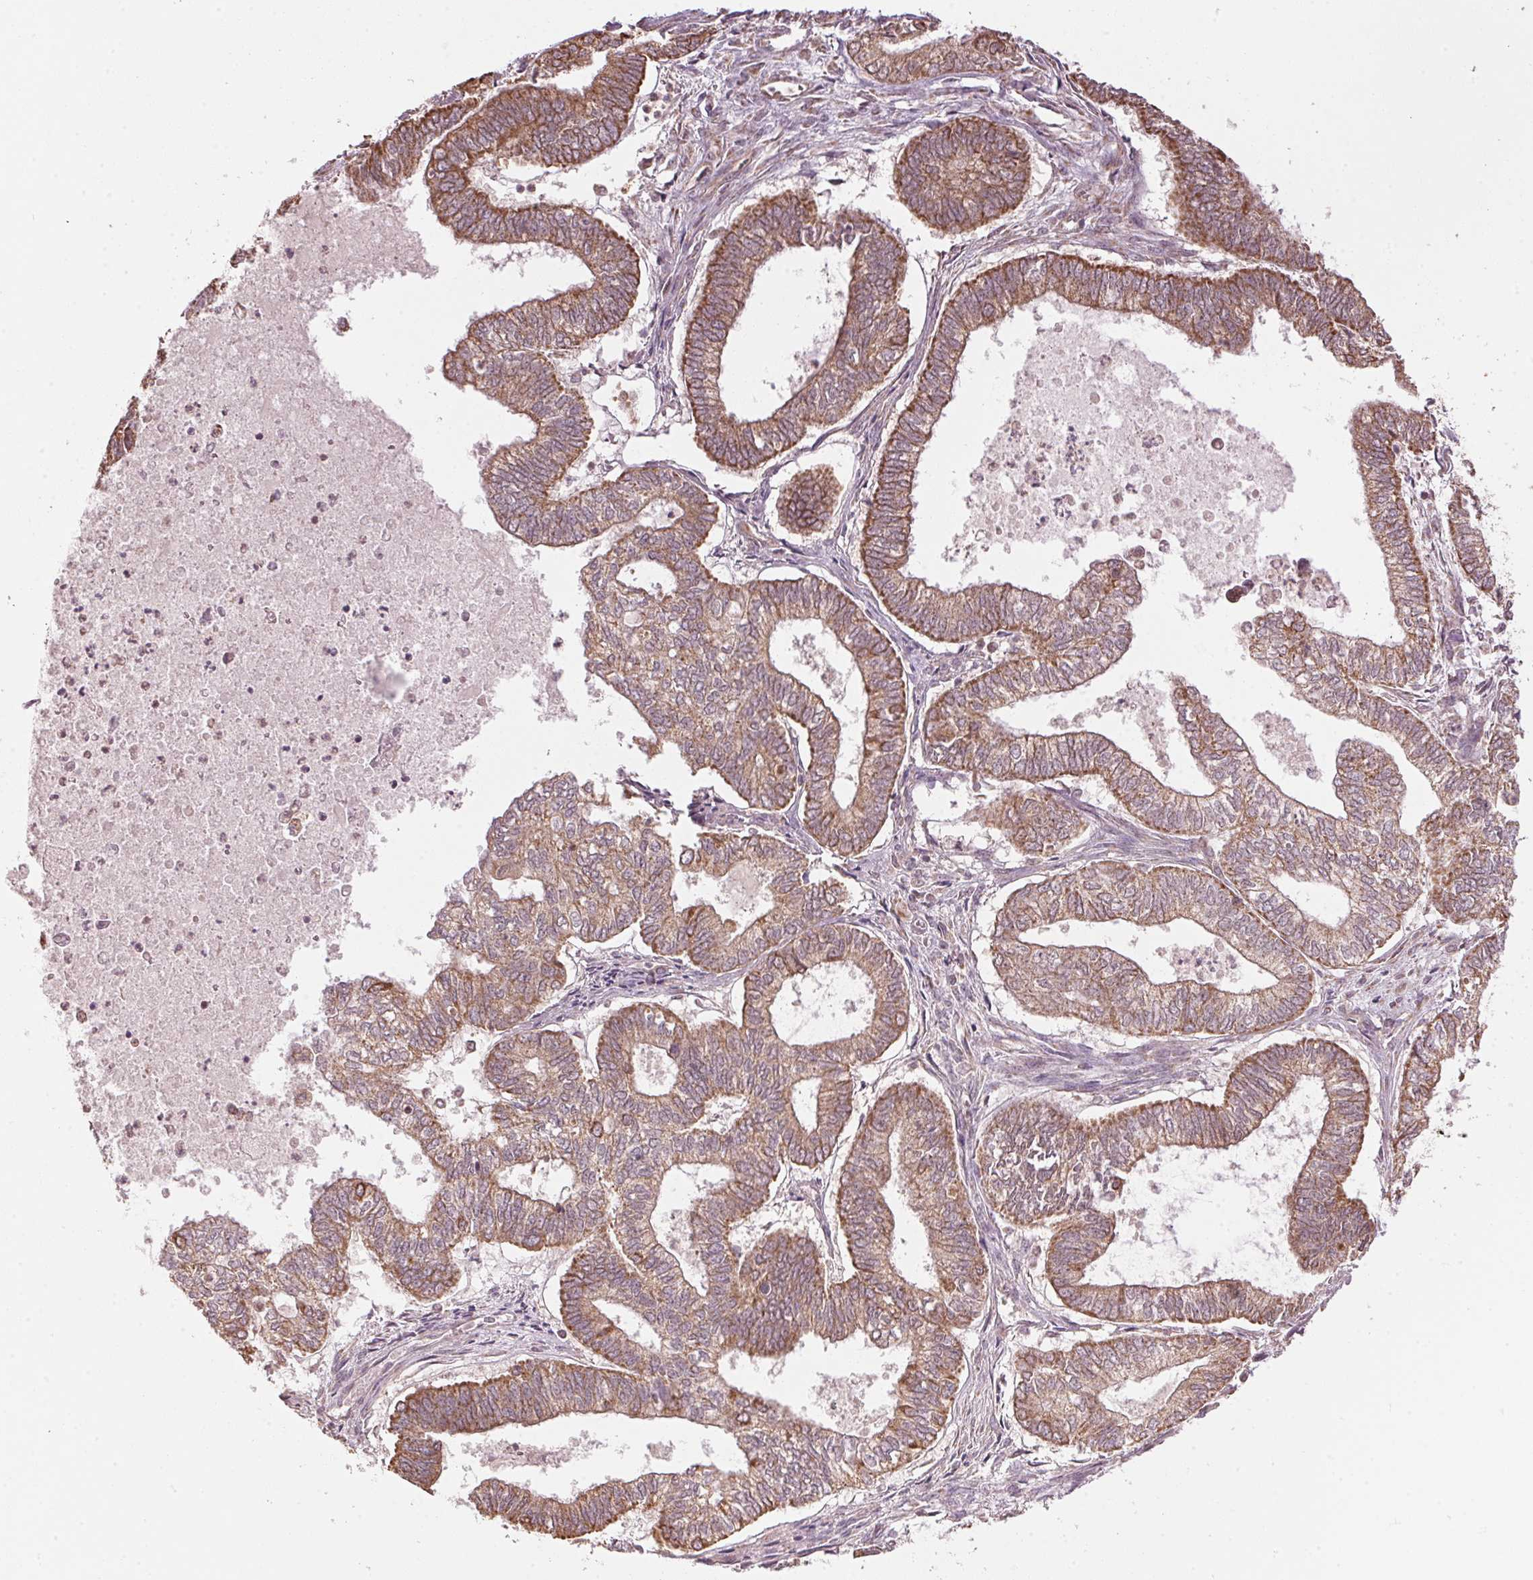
{"staining": {"intensity": "moderate", "quantity": ">75%", "location": "cytoplasmic/membranous"}, "tissue": "ovarian cancer", "cell_type": "Tumor cells", "image_type": "cancer", "snomed": [{"axis": "morphology", "description": "Carcinoma, endometroid"}, {"axis": "topography", "description": "Ovary"}], "caption": "High-power microscopy captured an immunohistochemistry photomicrograph of endometroid carcinoma (ovarian), revealing moderate cytoplasmic/membranous expression in about >75% of tumor cells.", "gene": "ARHGAP6", "patient": {"sex": "female", "age": 64}}